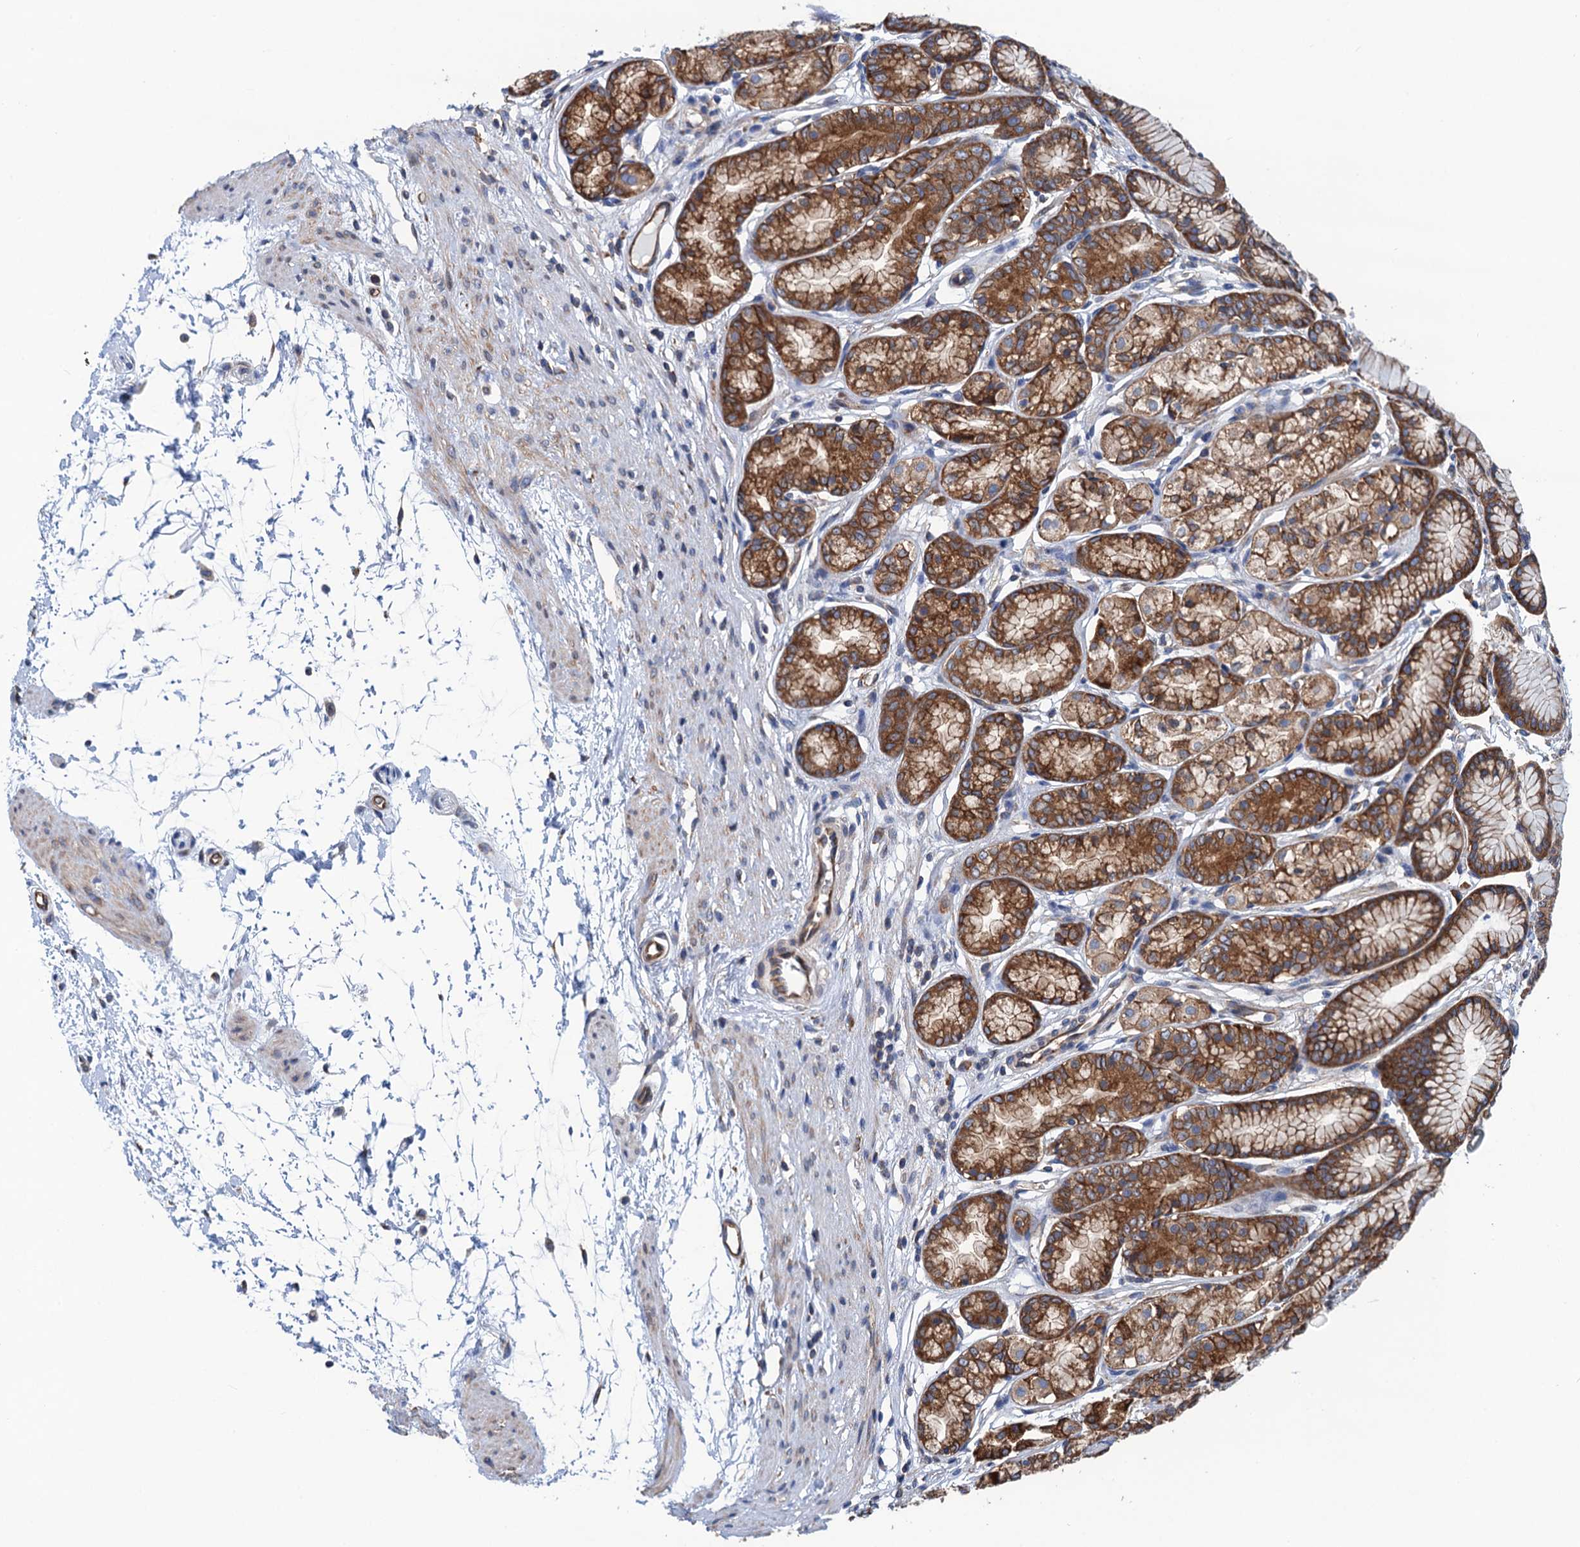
{"staining": {"intensity": "moderate", "quantity": ">75%", "location": "cytoplasmic/membranous"}, "tissue": "stomach", "cell_type": "Glandular cells", "image_type": "normal", "snomed": [{"axis": "morphology", "description": "Normal tissue, NOS"}, {"axis": "morphology", "description": "Adenocarcinoma, NOS"}, {"axis": "morphology", "description": "Adenocarcinoma, High grade"}, {"axis": "topography", "description": "Stomach, upper"}, {"axis": "topography", "description": "Stomach"}], "caption": "Glandular cells display moderate cytoplasmic/membranous staining in about >75% of cells in benign stomach. The staining was performed using DAB, with brown indicating positive protein expression. Nuclei are stained blue with hematoxylin.", "gene": "SLC12A7", "patient": {"sex": "female", "age": 65}}